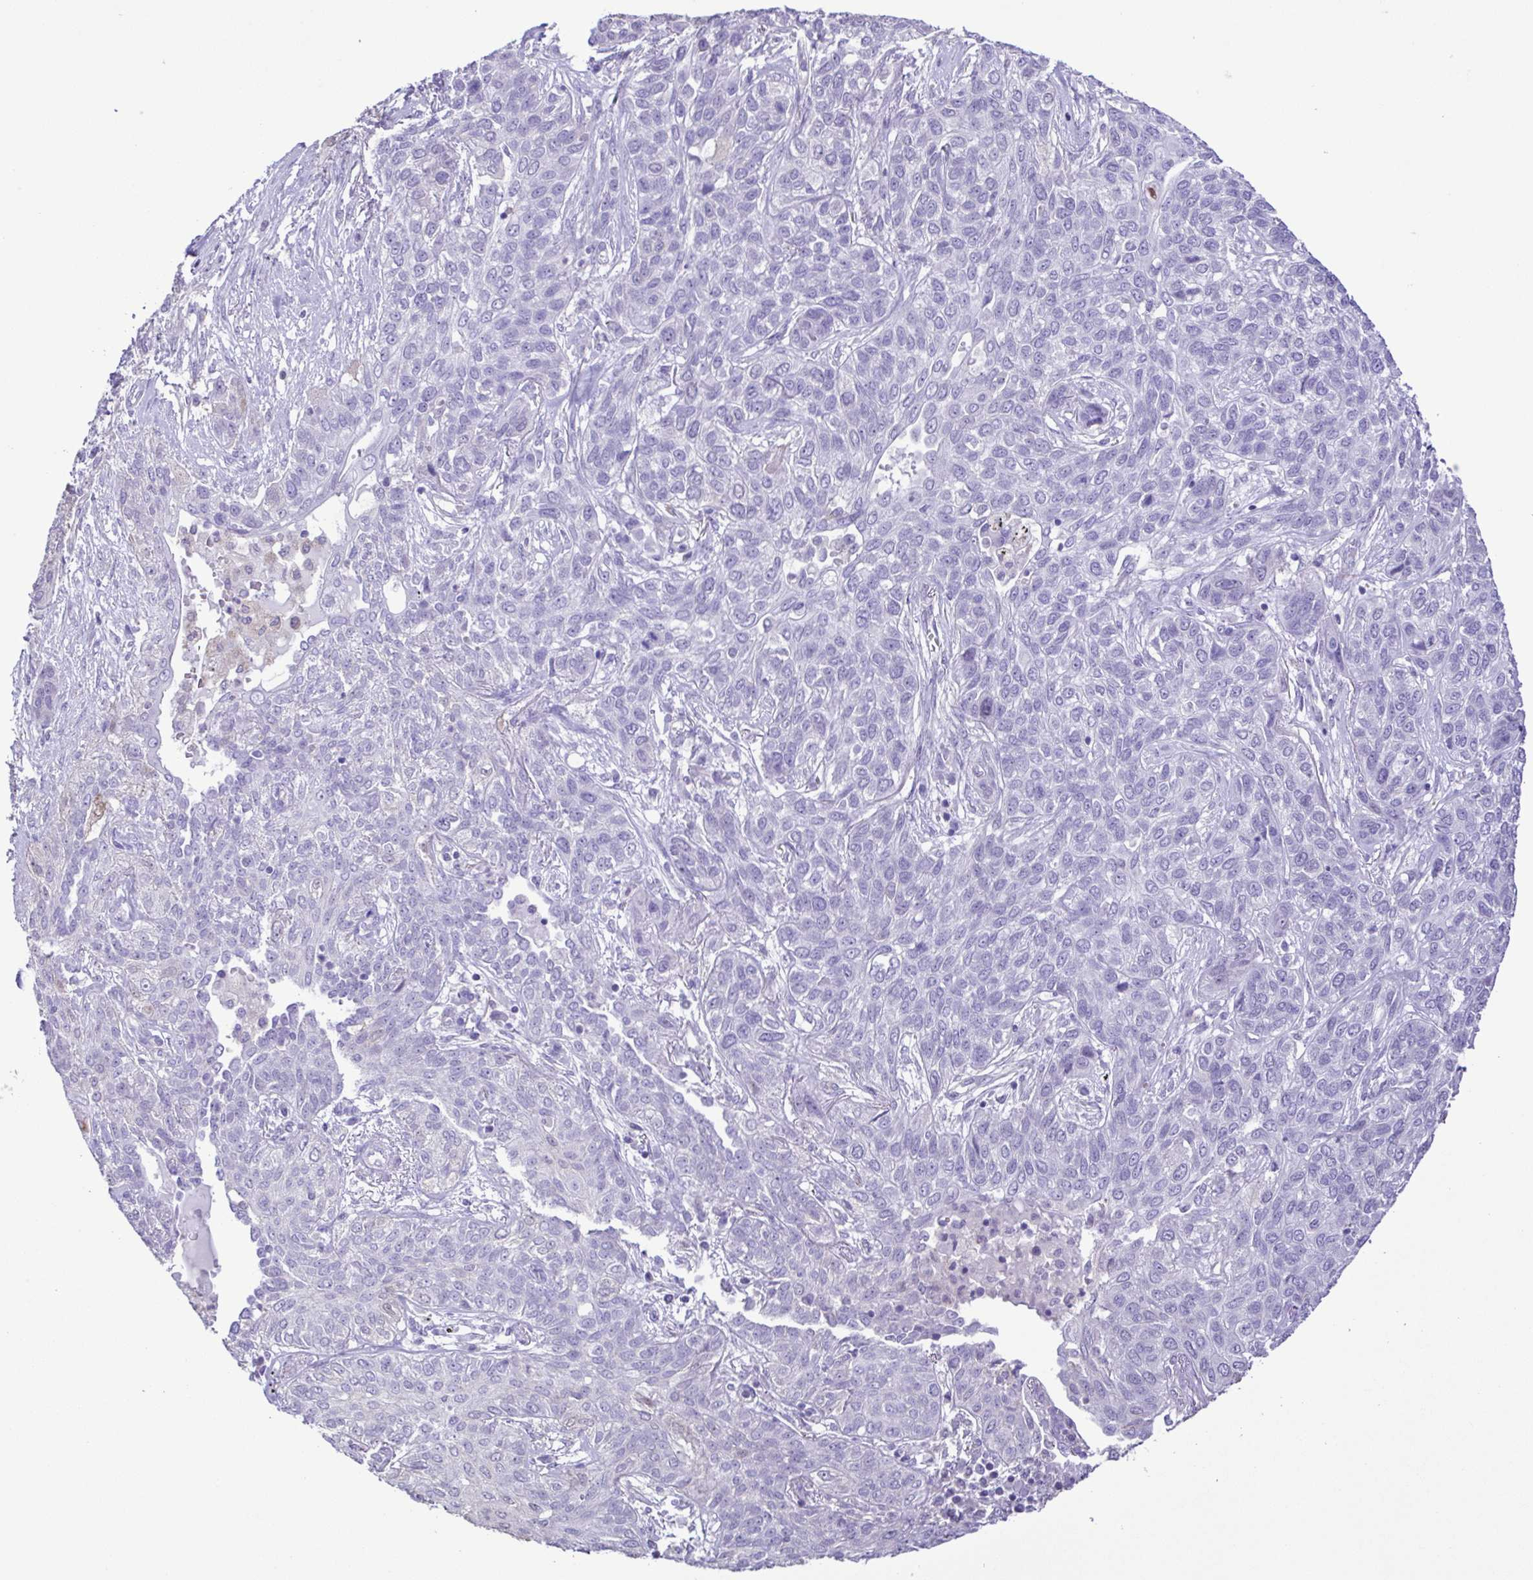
{"staining": {"intensity": "negative", "quantity": "none", "location": "none"}, "tissue": "lung cancer", "cell_type": "Tumor cells", "image_type": "cancer", "snomed": [{"axis": "morphology", "description": "Squamous cell carcinoma, NOS"}, {"axis": "topography", "description": "Lung"}], "caption": "Immunohistochemistry (IHC) photomicrograph of squamous cell carcinoma (lung) stained for a protein (brown), which exhibits no positivity in tumor cells.", "gene": "CYP17A1", "patient": {"sex": "female", "age": 70}}